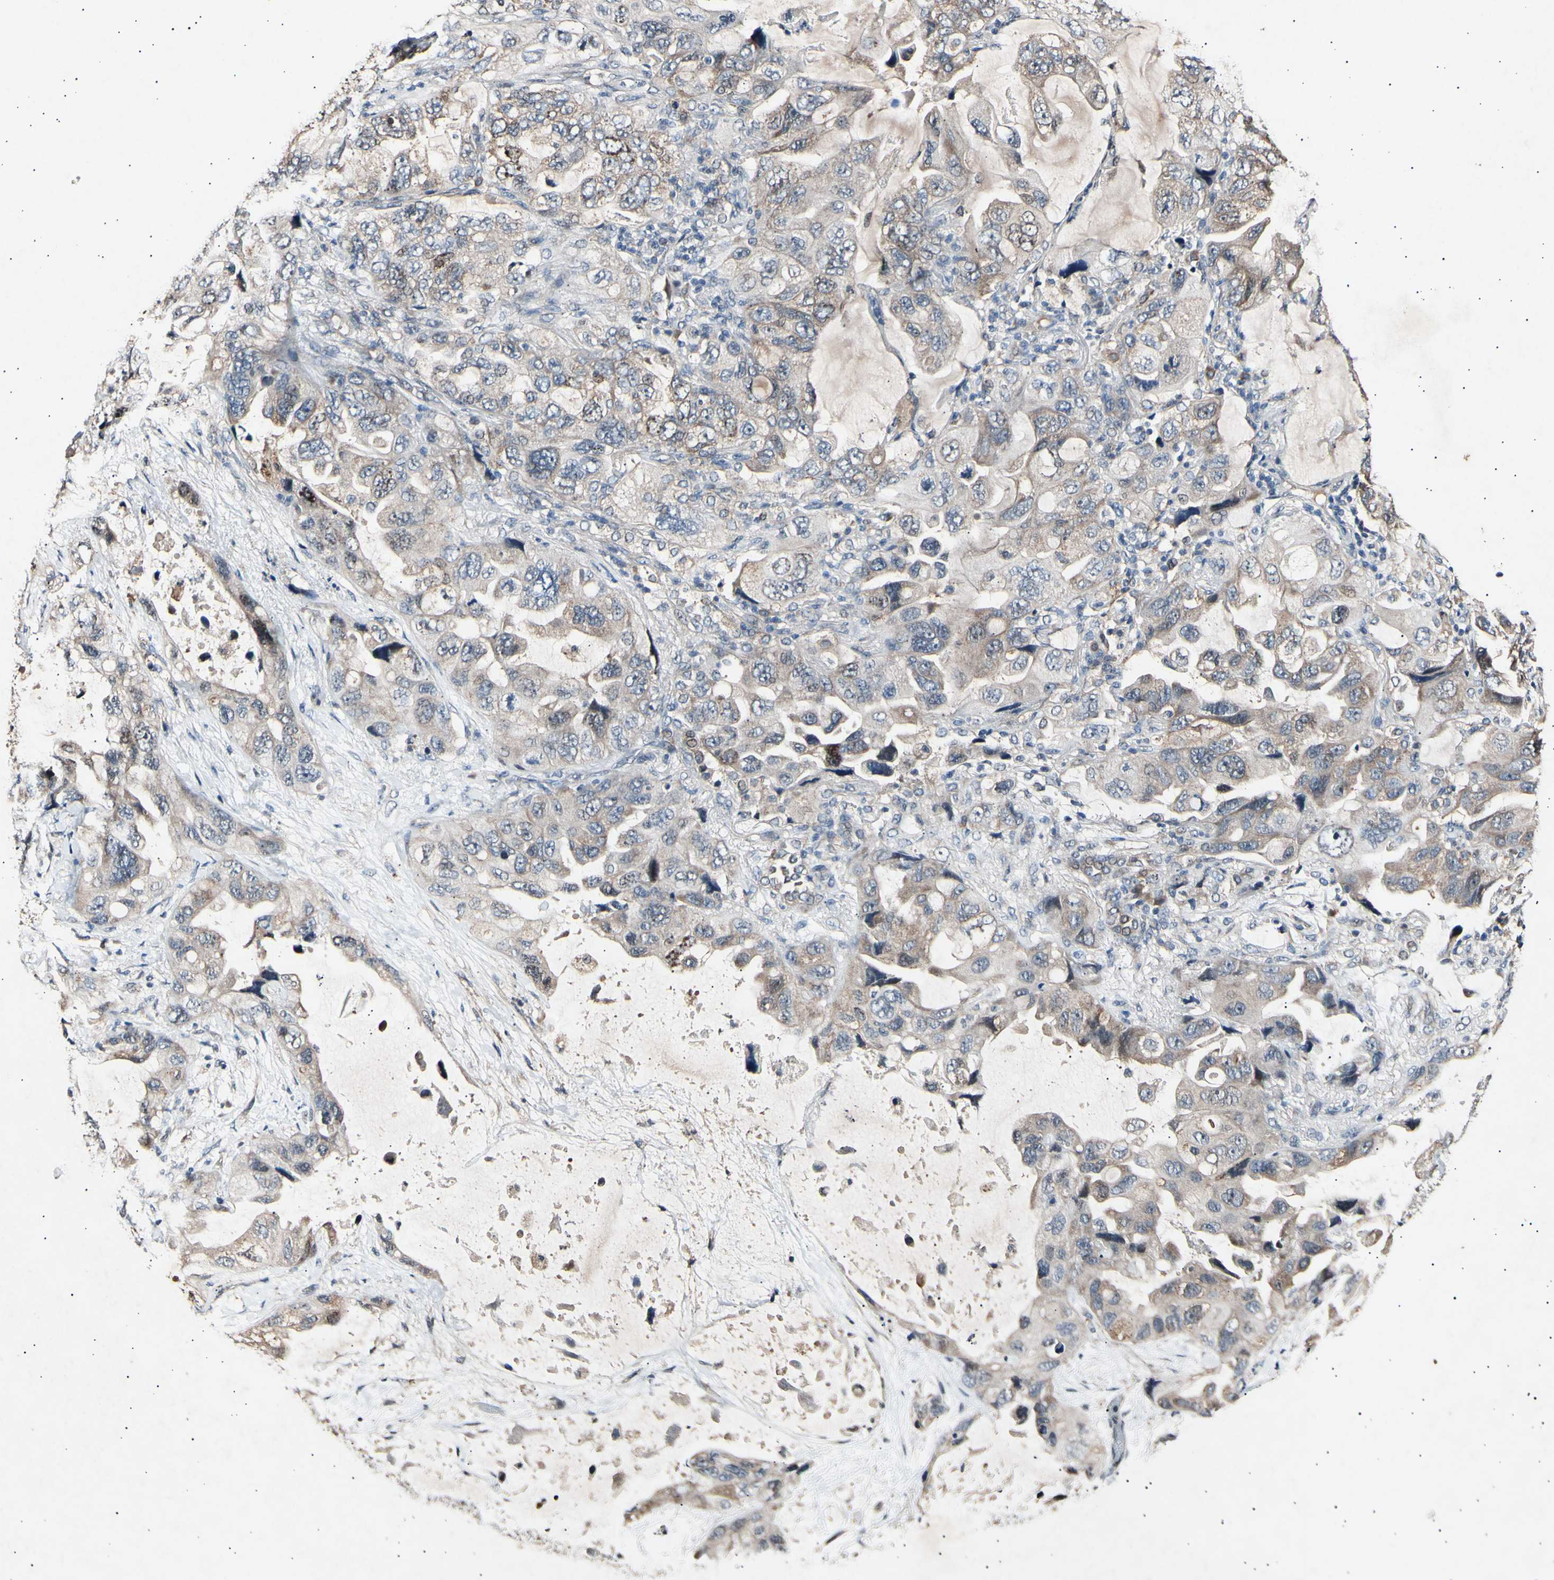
{"staining": {"intensity": "weak", "quantity": ">75%", "location": "cytoplasmic/membranous"}, "tissue": "lung cancer", "cell_type": "Tumor cells", "image_type": "cancer", "snomed": [{"axis": "morphology", "description": "Squamous cell carcinoma, NOS"}, {"axis": "topography", "description": "Lung"}], "caption": "IHC of human squamous cell carcinoma (lung) exhibits low levels of weak cytoplasmic/membranous positivity in about >75% of tumor cells. (brown staining indicates protein expression, while blue staining denotes nuclei).", "gene": "ADCY3", "patient": {"sex": "female", "age": 73}}